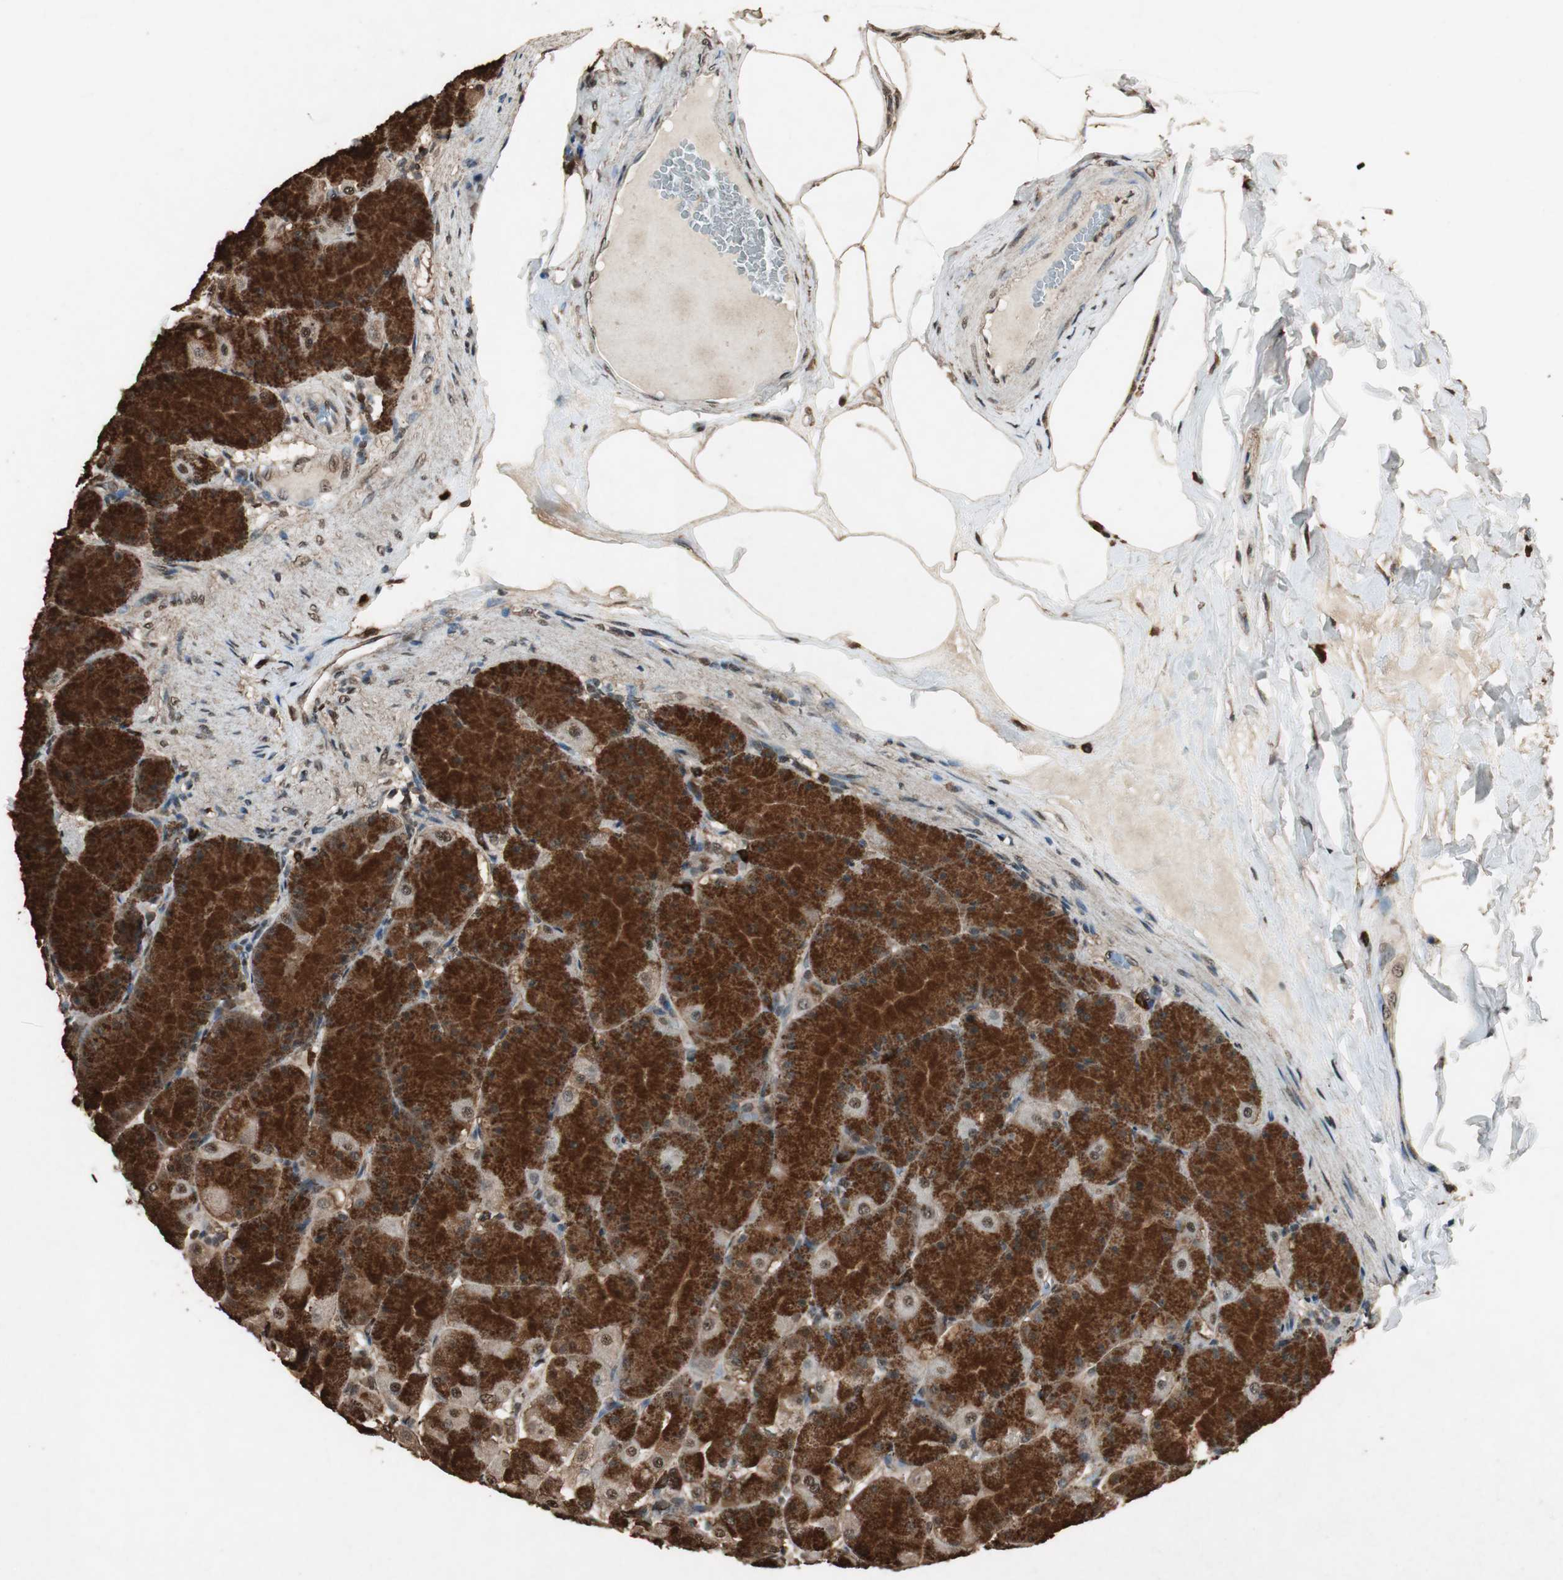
{"staining": {"intensity": "strong", "quantity": ">75%", "location": "cytoplasmic/membranous,nuclear"}, "tissue": "stomach", "cell_type": "Glandular cells", "image_type": "normal", "snomed": [{"axis": "morphology", "description": "Normal tissue, NOS"}, {"axis": "topography", "description": "Stomach, upper"}], "caption": "Stomach stained with immunohistochemistry (IHC) displays strong cytoplasmic/membranous,nuclear staining in about >75% of glandular cells. The protein is shown in brown color, while the nuclei are stained blue.", "gene": "PPP1R13B", "patient": {"sex": "female", "age": 56}}